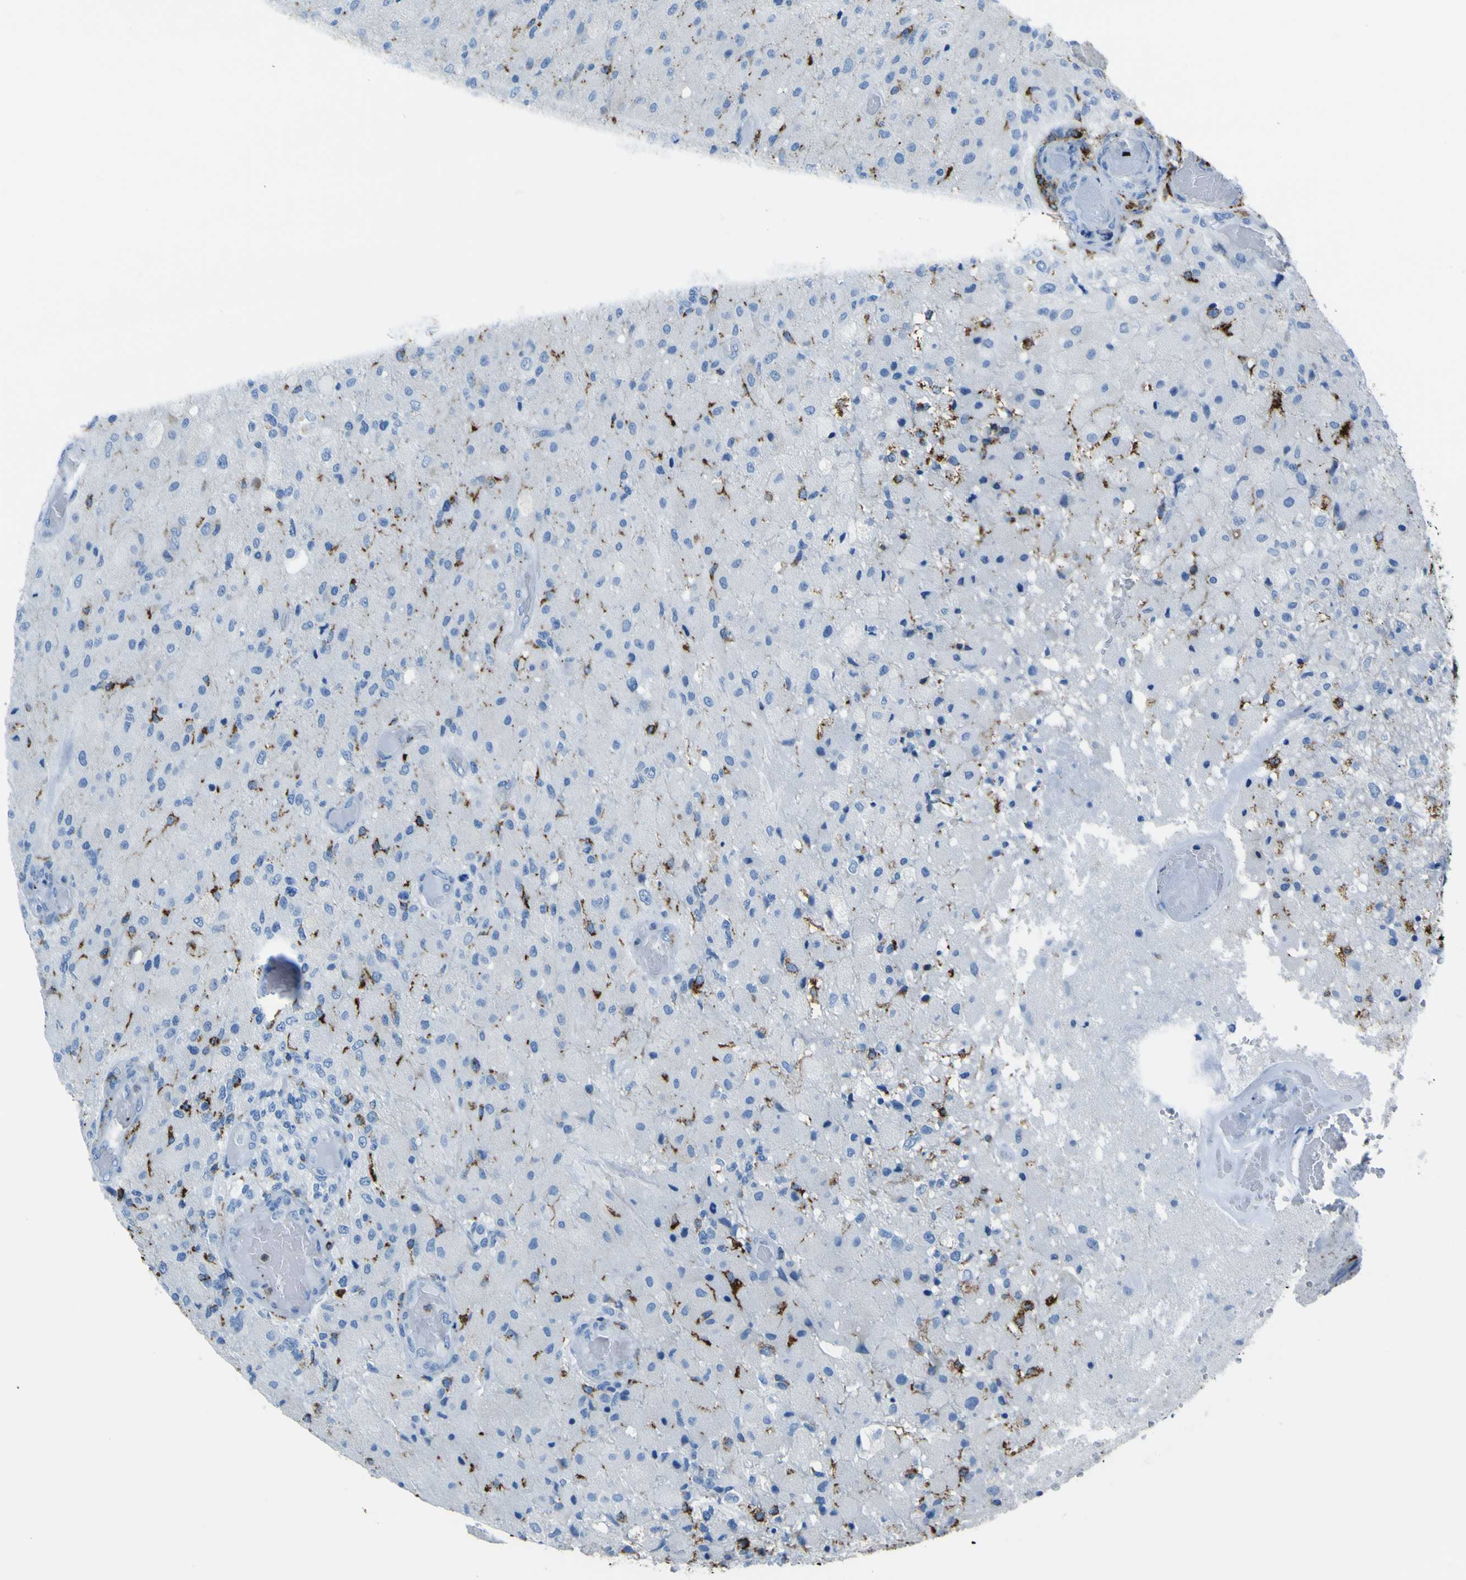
{"staining": {"intensity": "strong", "quantity": "<25%", "location": "cytoplasmic/membranous"}, "tissue": "glioma", "cell_type": "Tumor cells", "image_type": "cancer", "snomed": [{"axis": "morphology", "description": "Normal tissue, NOS"}, {"axis": "morphology", "description": "Glioma, malignant, High grade"}, {"axis": "topography", "description": "Cerebral cortex"}], "caption": "This photomicrograph displays immunohistochemistry staining of human glioma, with medium strong cytoplasmic/membranous expression in approximately <25% of tumor cells.", "gene": "ACSL1", "patient": {"sex": "male", "age": 77}}